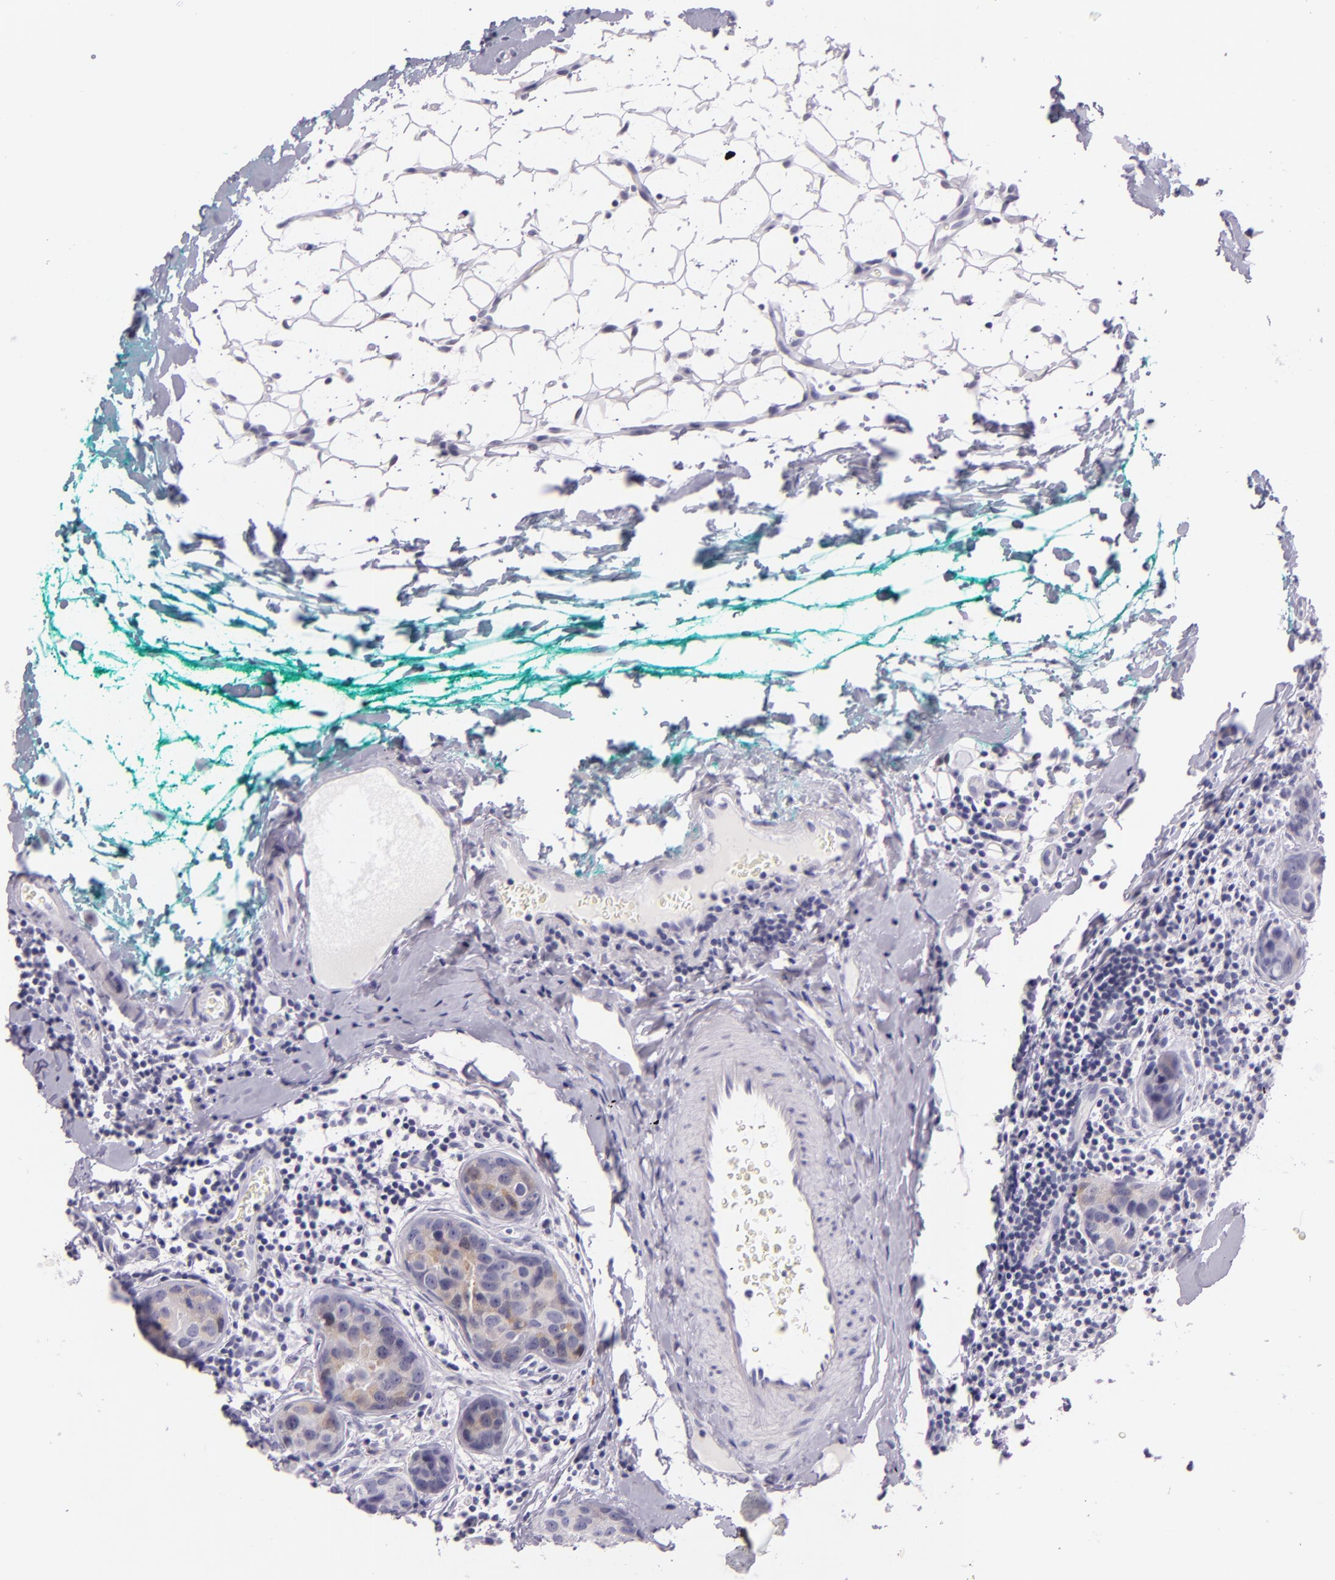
{"staining": {"intensity": "weak", "quantity": "25%-75%", "location": "cytoplasmic/membranous"}, "tissue": "breast cancer", "cell_type": "Tumor cells", "image_type": "cancer", "snomed": [{"axis": "morphology", "description": "Duct carcinoma"}, {"axis": "topography", "description": "Breast"}], "caption": "A brown stain shows weak cytoplasmic/membranous expression of a protein in human breast infiltrating ductal carcinoma tumor cells. (IHC, brightfield microscopy, high magnification).", "gene": "HSP90AA1", "patient": {"sex": "female", "age": 24}}